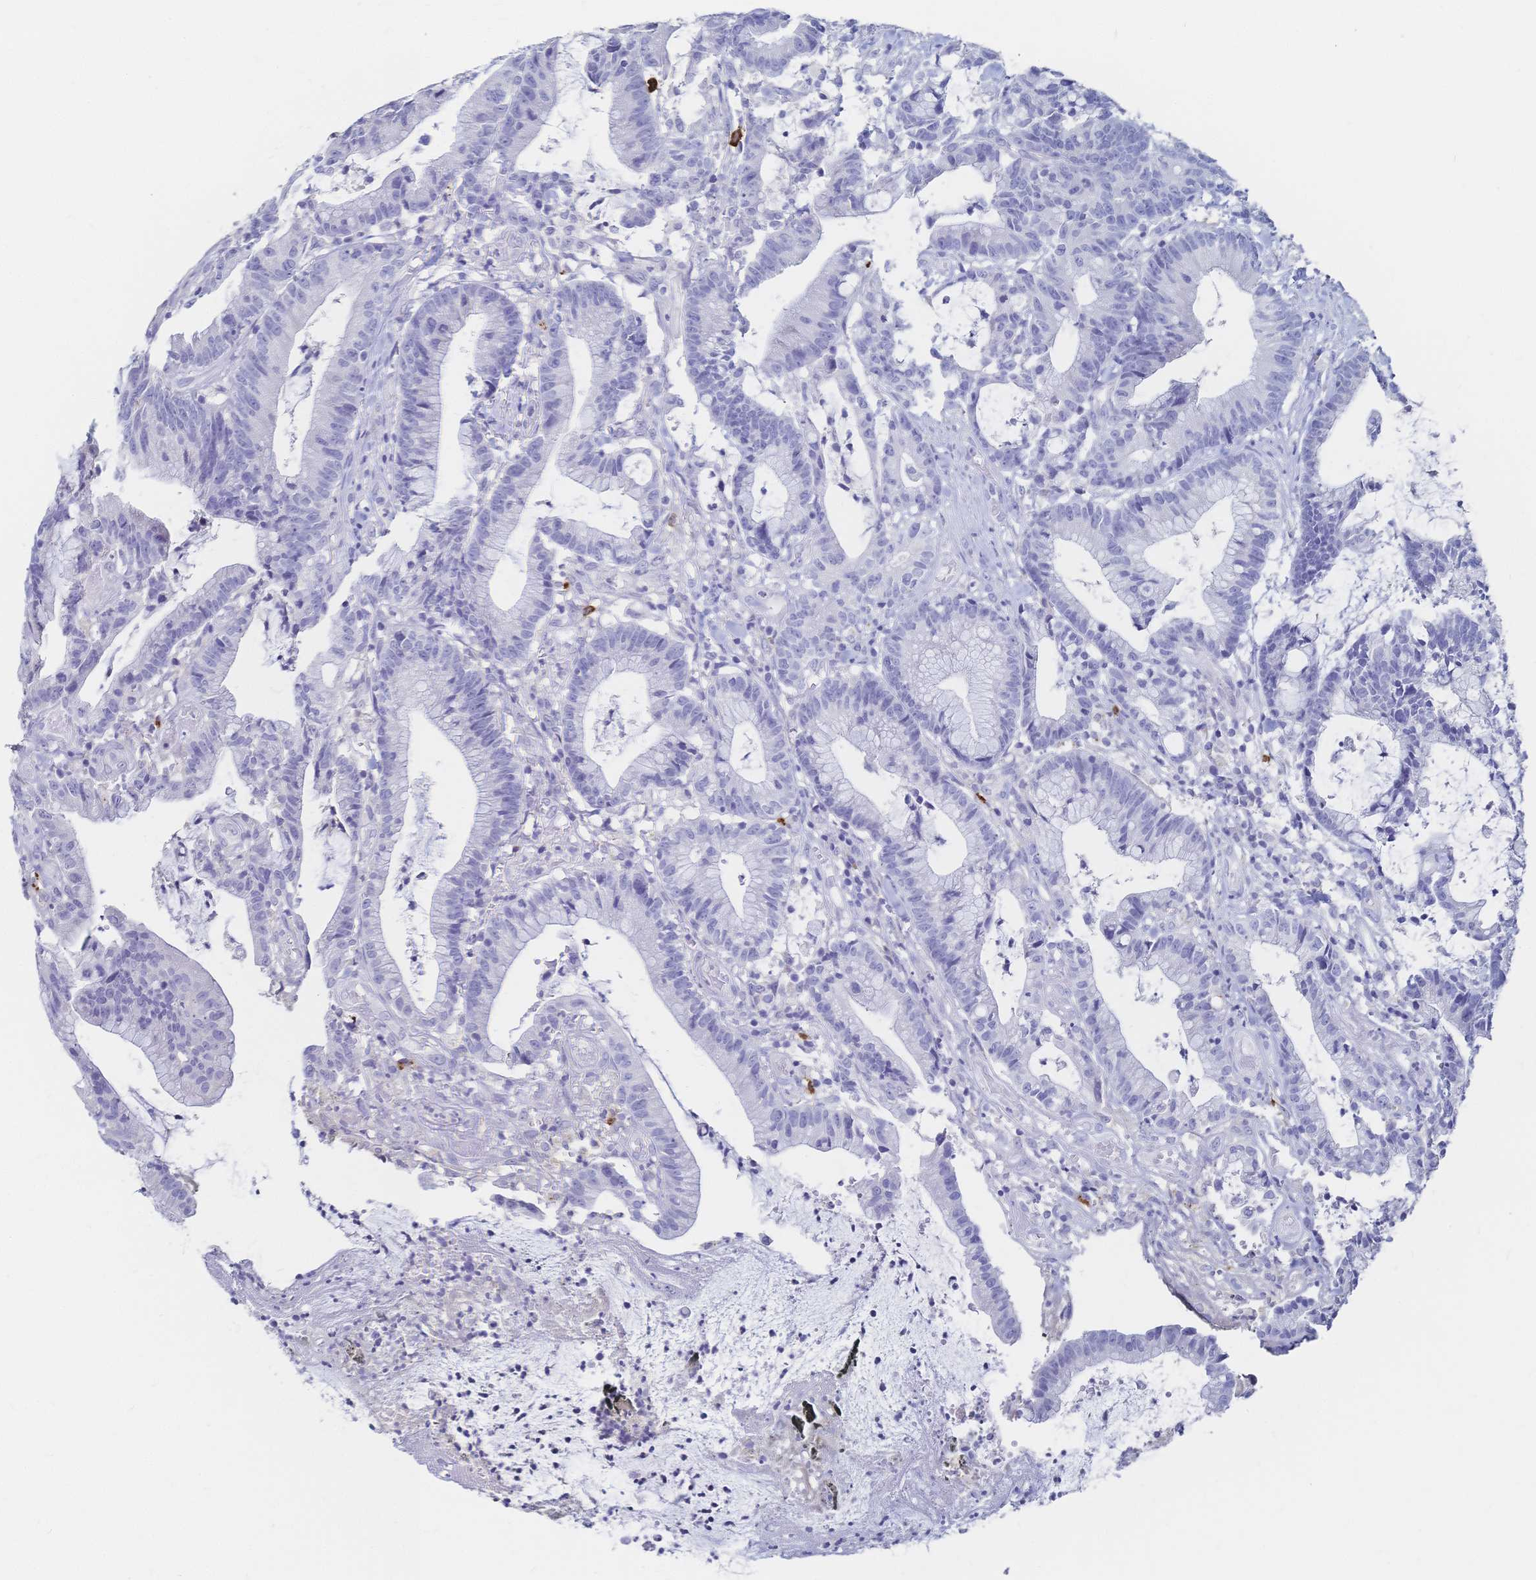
{"staining": {"intensity": "negative", "quantity": "none", "location": "none"}, "tissue": "colorectal cancer", "cell_type": "Tumor cells", "image_type": "cancer", "snomed": [{"axis": "morphology", "description": "Adenocarcinoma, NOS"}, {"axis": "topography", "description": "Colon"}], "caption": "This is an immunohistochemistry (IHC) micrograph of human adenocarcinoma (colorectal). There is no staining in tumor cells.", "gene": "IL2RB", "patient": {"sex": "female", "age": 78}}